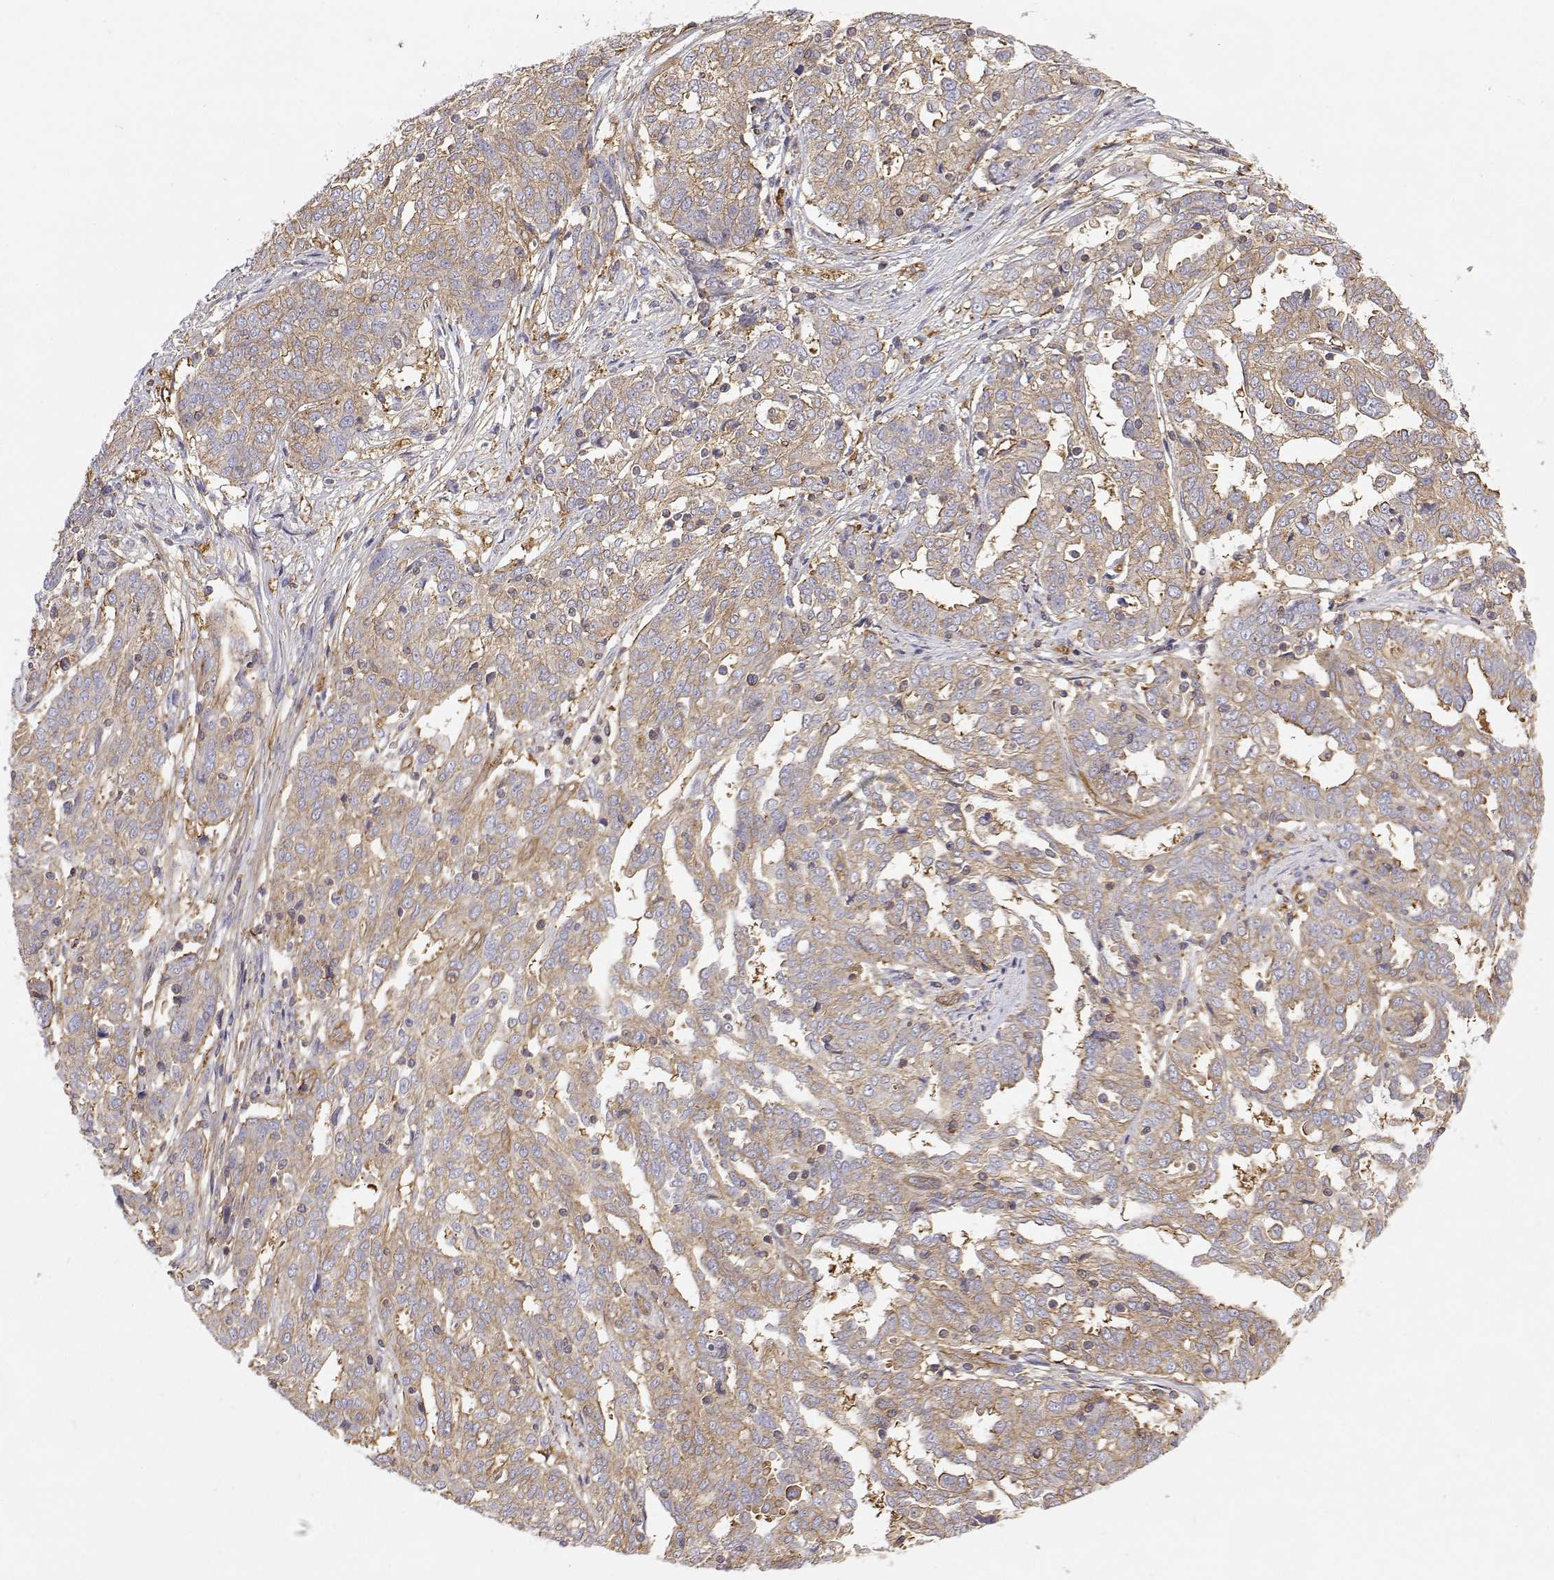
{"staining": {"intensity": "moderate", "quantity": ">75%", "location": "cytoplasmic/membranous"}, "tissue": "ovarian cancer", "cell_type": "Tumor cells", "image_type": "cancer", "snomed": [{"axis": "morphology", "description": "Cystadenocarcinoma, serous, NOS"}, {"axis": "topography", "description": "Ovary"}], "caption": "A high-resolution photomicrograph shows immunohistochemistry staining of ovarian cancer, which exhibits moderate cytoplasmic/membranous staining in approximately >75% of tumor cells.", "gene": "MYH9", "patient": {"sex": "female", "age": 67}}